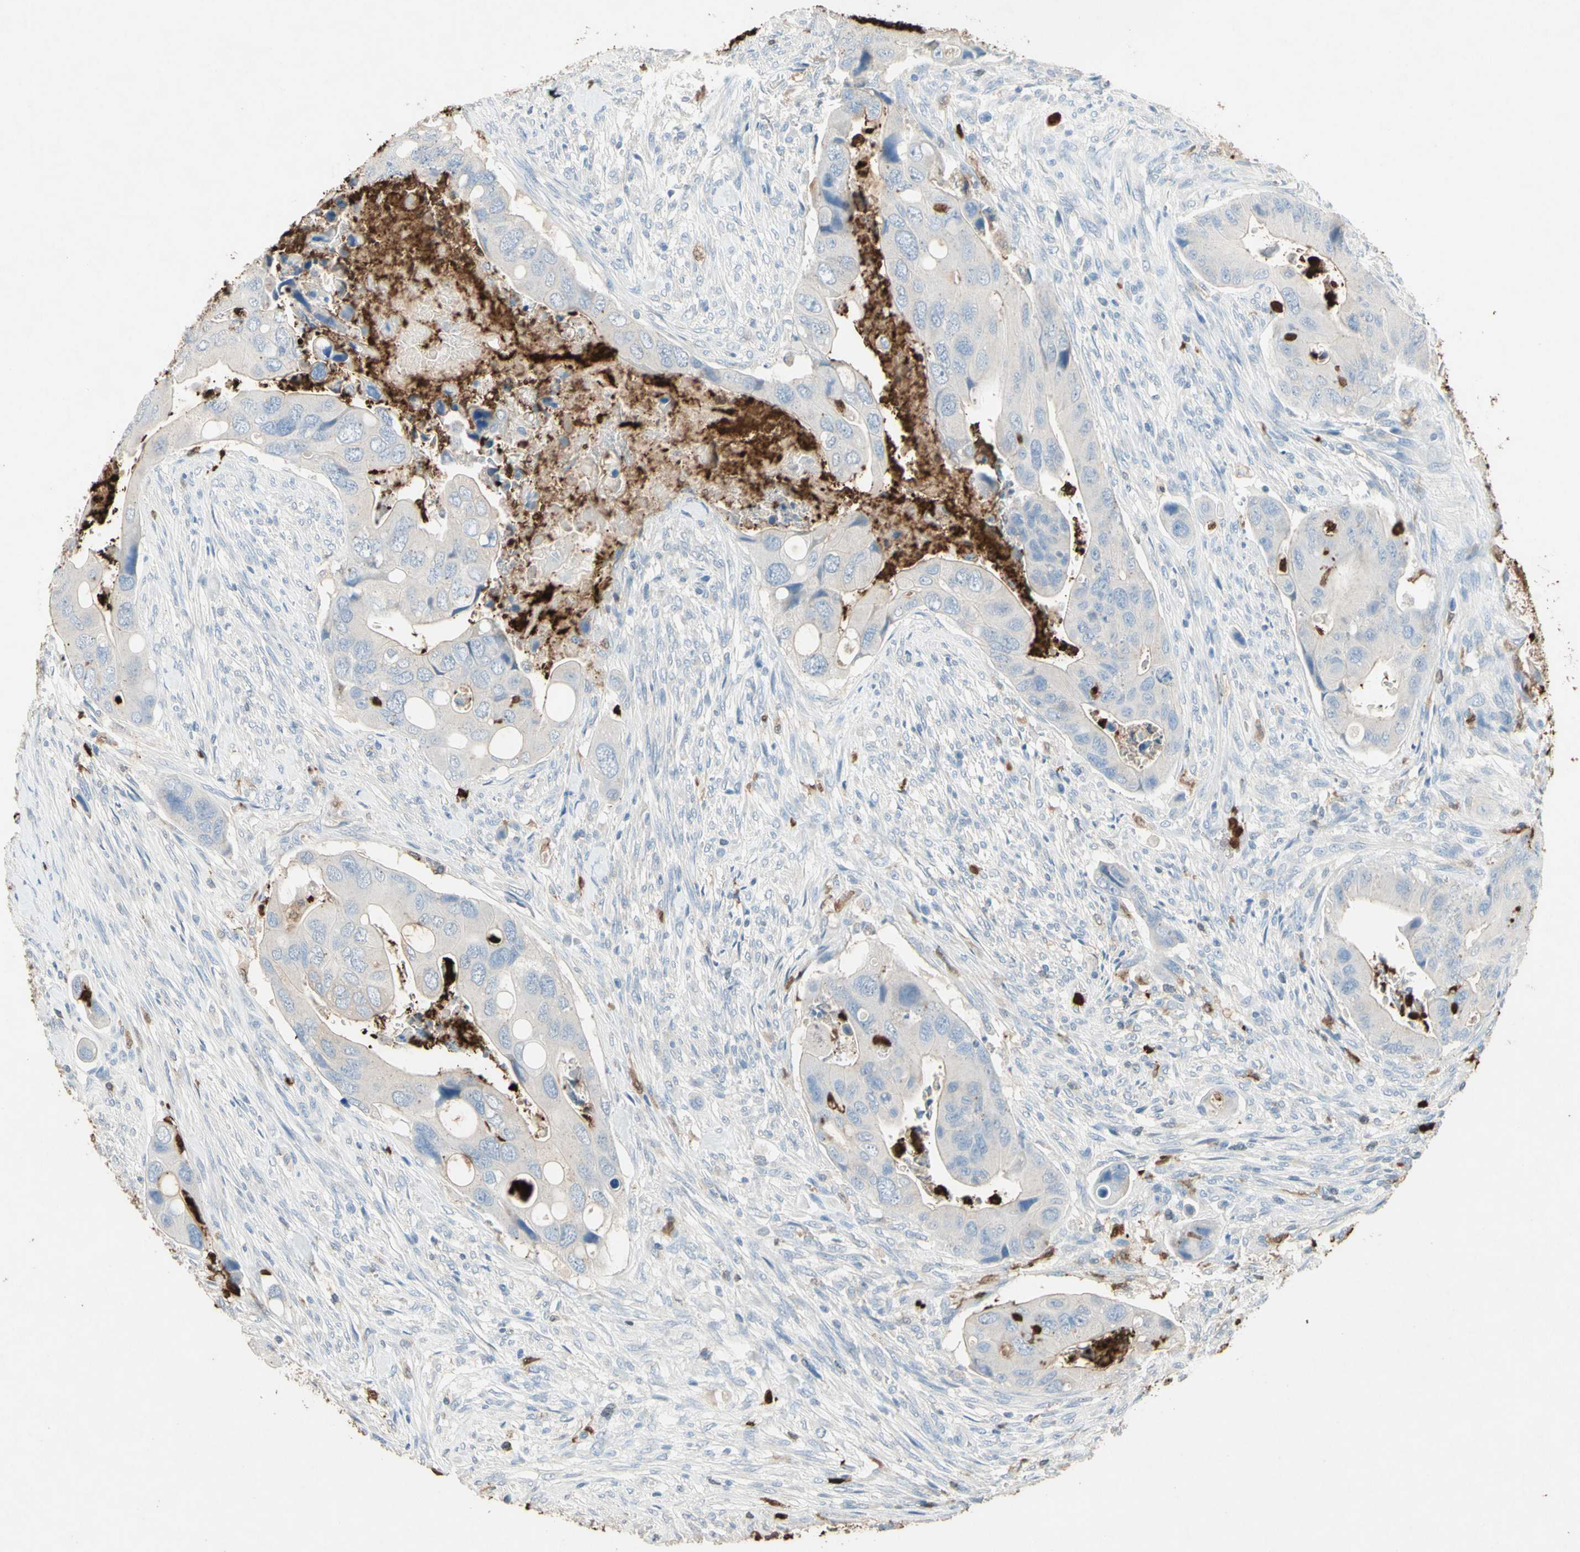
{"staining": {"intensity": "negative", "quantity": "none", "location": "none"}, "tissue": "colorectal cancer", "cell_type": "Tumor cells", "image_type": "cancer", "snomed": [{"axis": "morphology", "description": "Adenocarcinoma, NOS"}, {"axis": "topography", "description": "Rectum"}], "caption": "There is no significant positivity in tumor cells of colorectal cancer. The staining is performed using DAB (3,3'-diaminobenzidine) brown chromogen with nuclei counter-stained in using hematoxylin.", "gene": "NFKBIZ", "patient": {"sex": "female", "age": 57}}